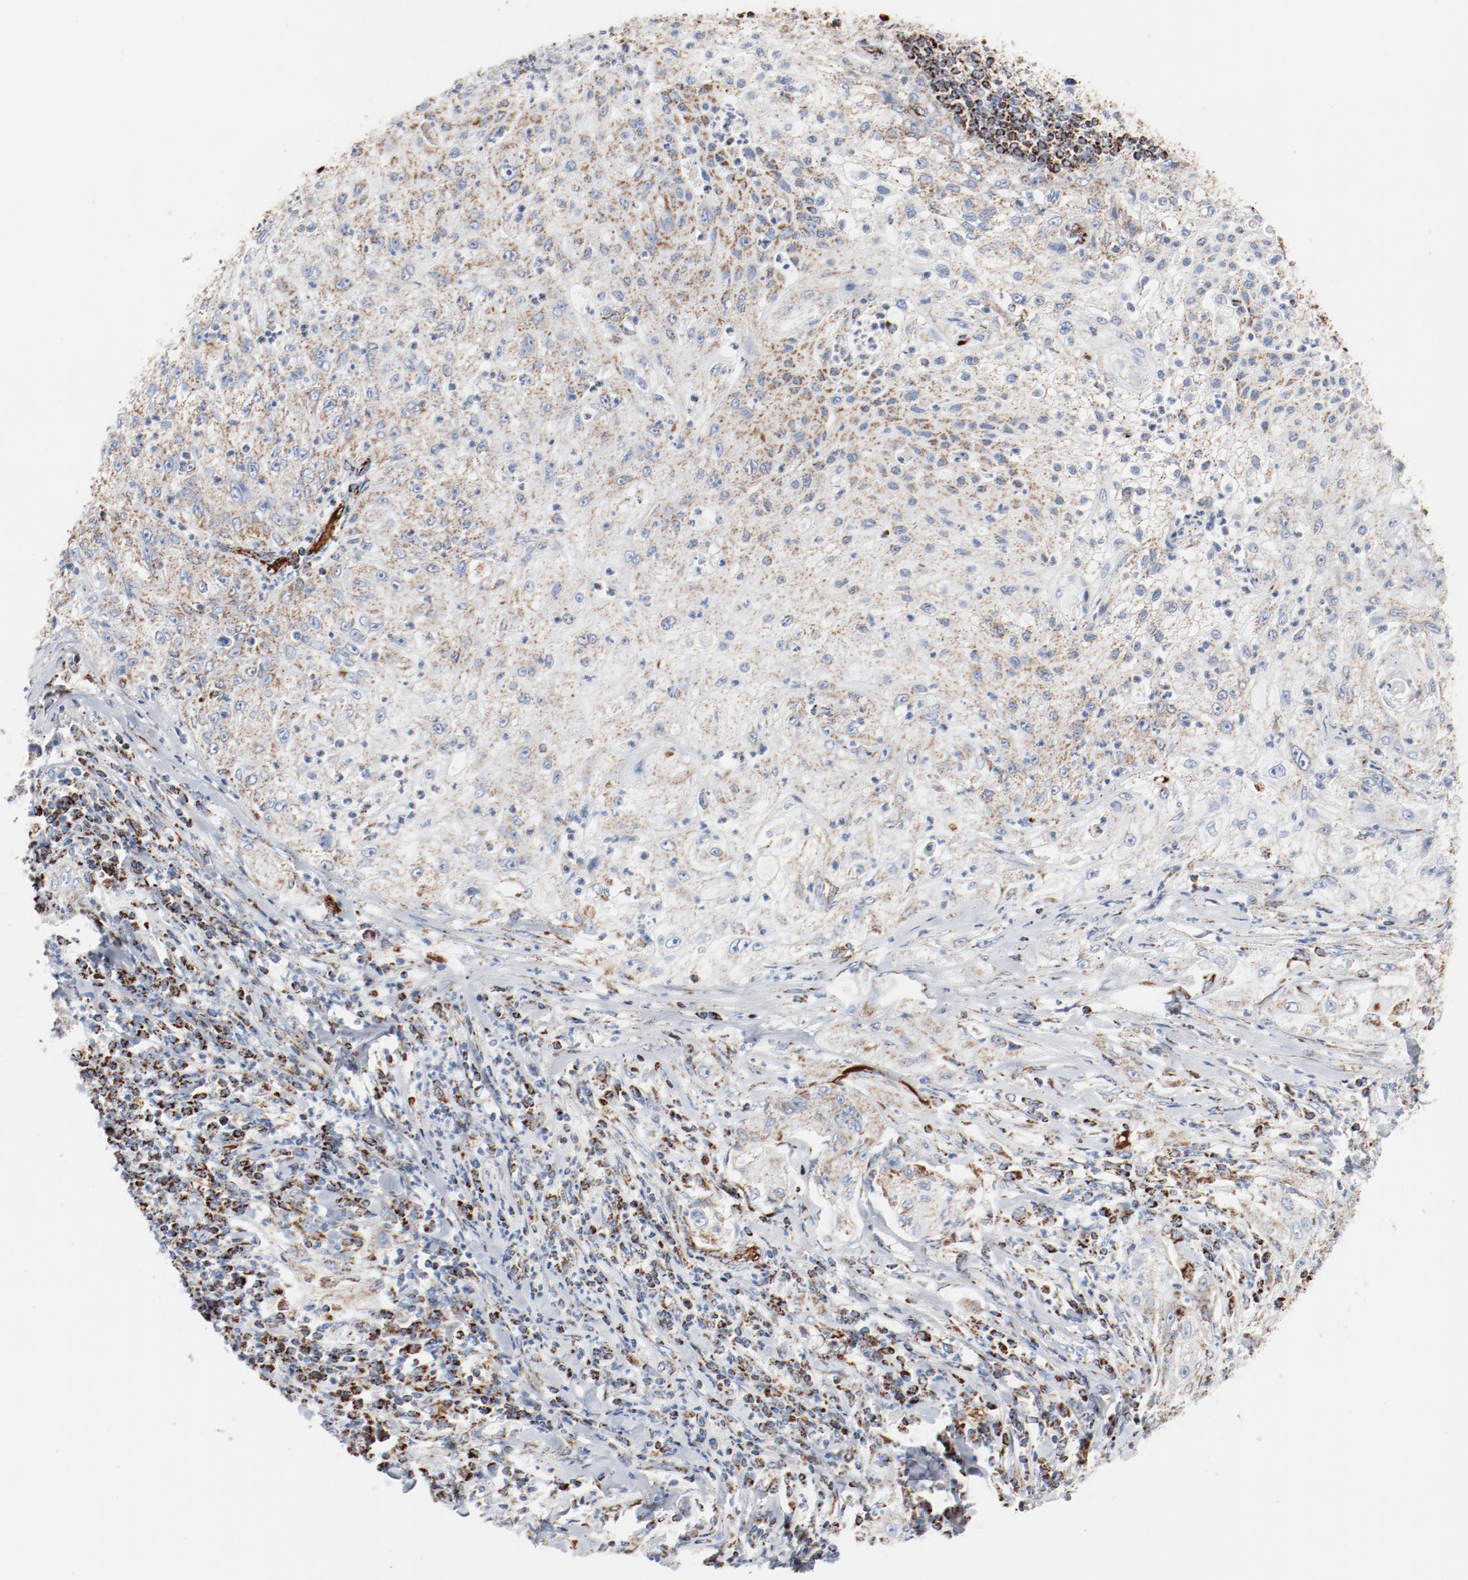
{"staining": {"intensity": "weak", "quantity": ">75%", "location": "cytoplasmic/membranous"}, "tissue": "lung cancer", "cell_type": "Tumor cells", "image_type": "cancer", "snomed": [{"axis": "morphology", "description": "Inflammation, NOS"}, {"axis": "morphology", "description": "Squamous cell carcinoma, NOS"}, {"axis": "topography", "description": "Lymph node"}, {"axis": "topography", "description": "Soft tissue"}, {"axis": "topography", "description": "Lung"}], "caption": "Tumor cells demonstrate low levels of weak cytoplasmic/membranous expression in about >75% of cells in human lung squamous cell carcinoma.", "gene": "NDUFB8", "patient": {"sex": "male", "age": 66}}